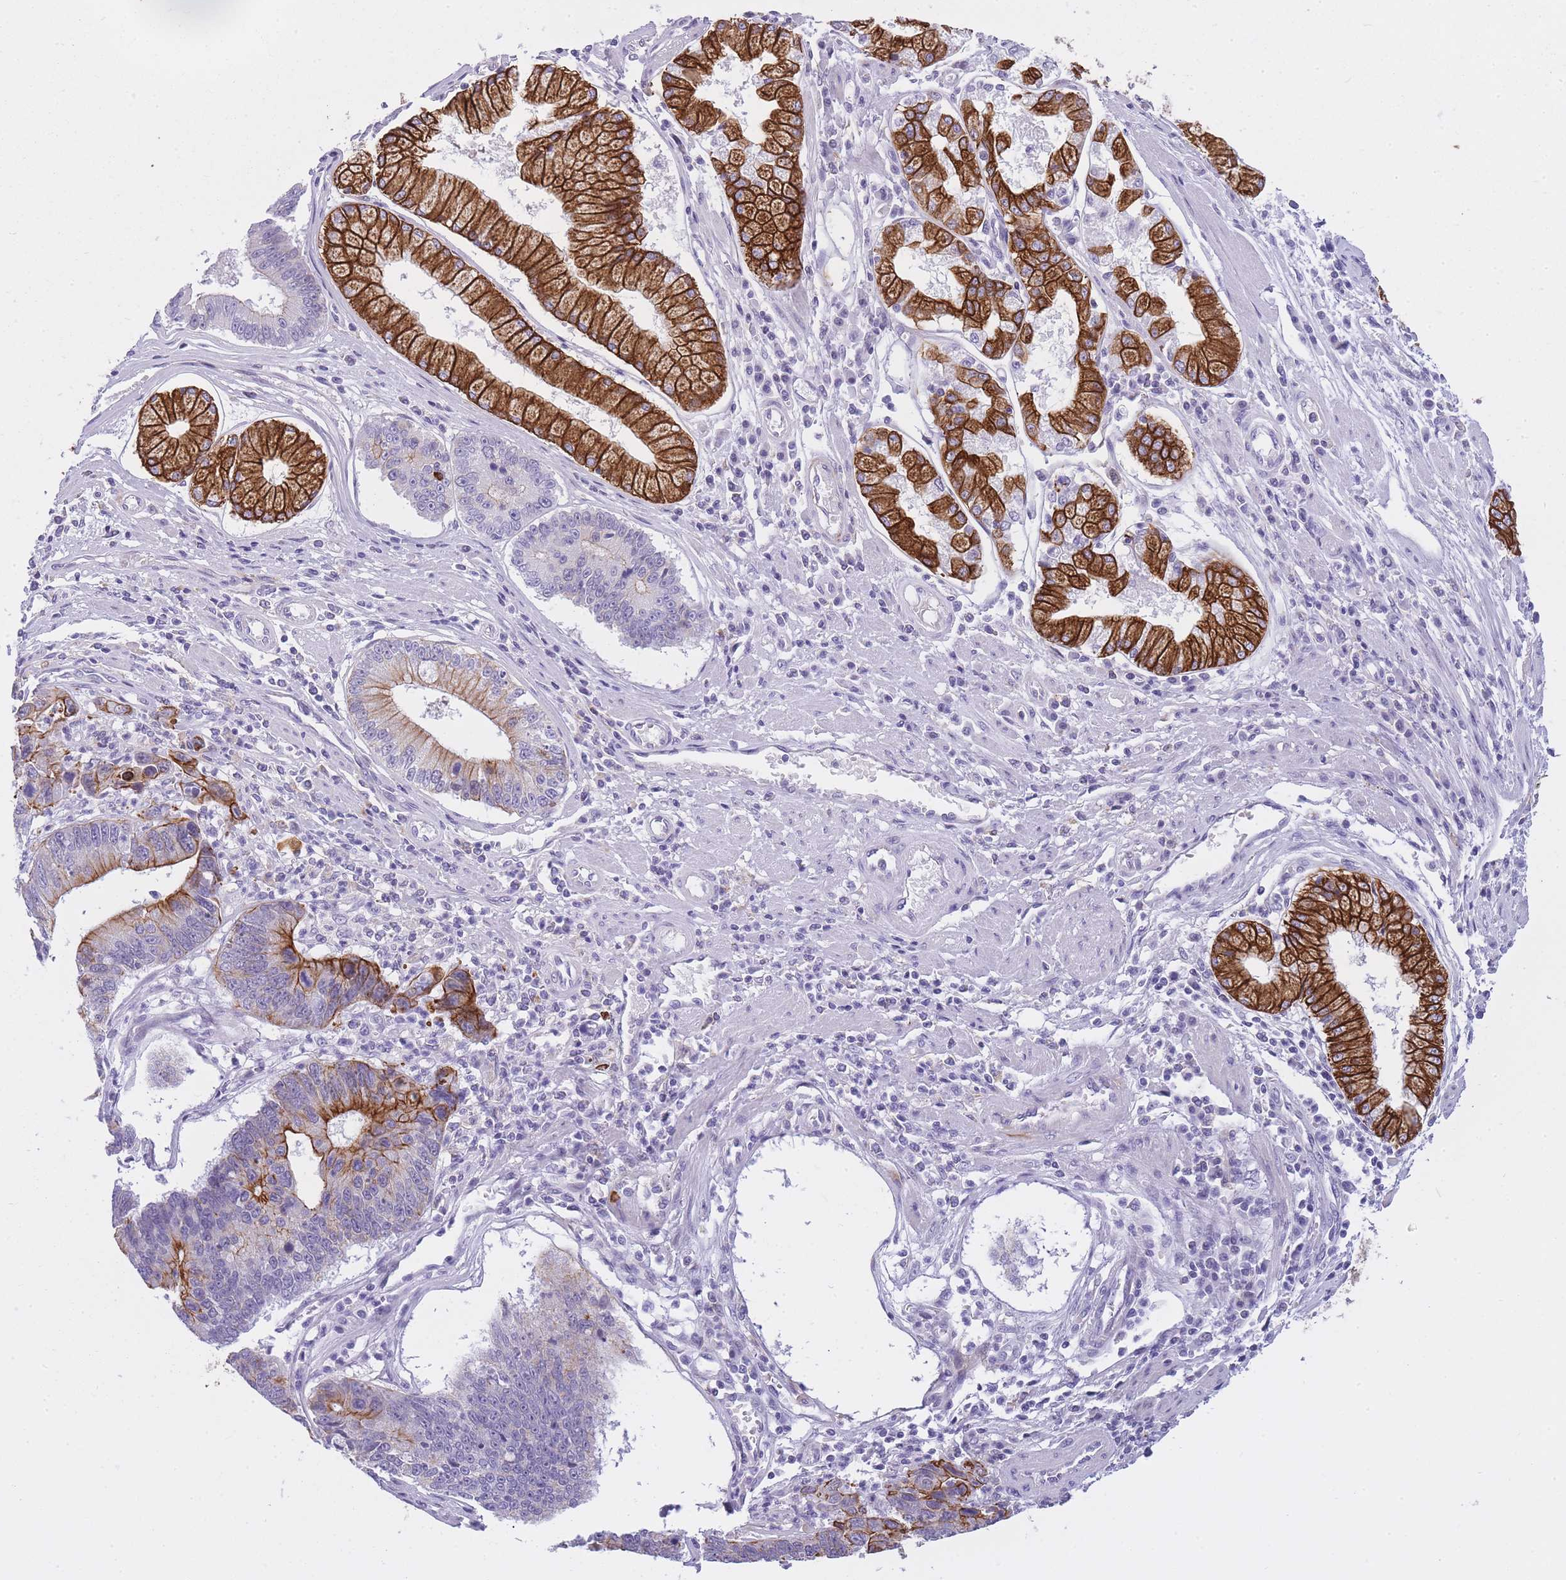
{"staining": {"intensity": "moderate", "quantity": "25%-75%", "location": "cytoplasmic/membranous"}, "tissue": "stomach cancer", "cell_type": "Tumor cells", "image_type": "cancer", "snomed": [{"axis": "morphology", "description": "Adenocarcinoma, NOS"}, {"axis": "topography", "description": "Stomach"}], "caption": "Human adenocarcinoma (stomach) stained with a protein marker exhibits moderate staining in tumor cells.", "gene": "RADX", "patient": {"sex": "male", "age": 59}}